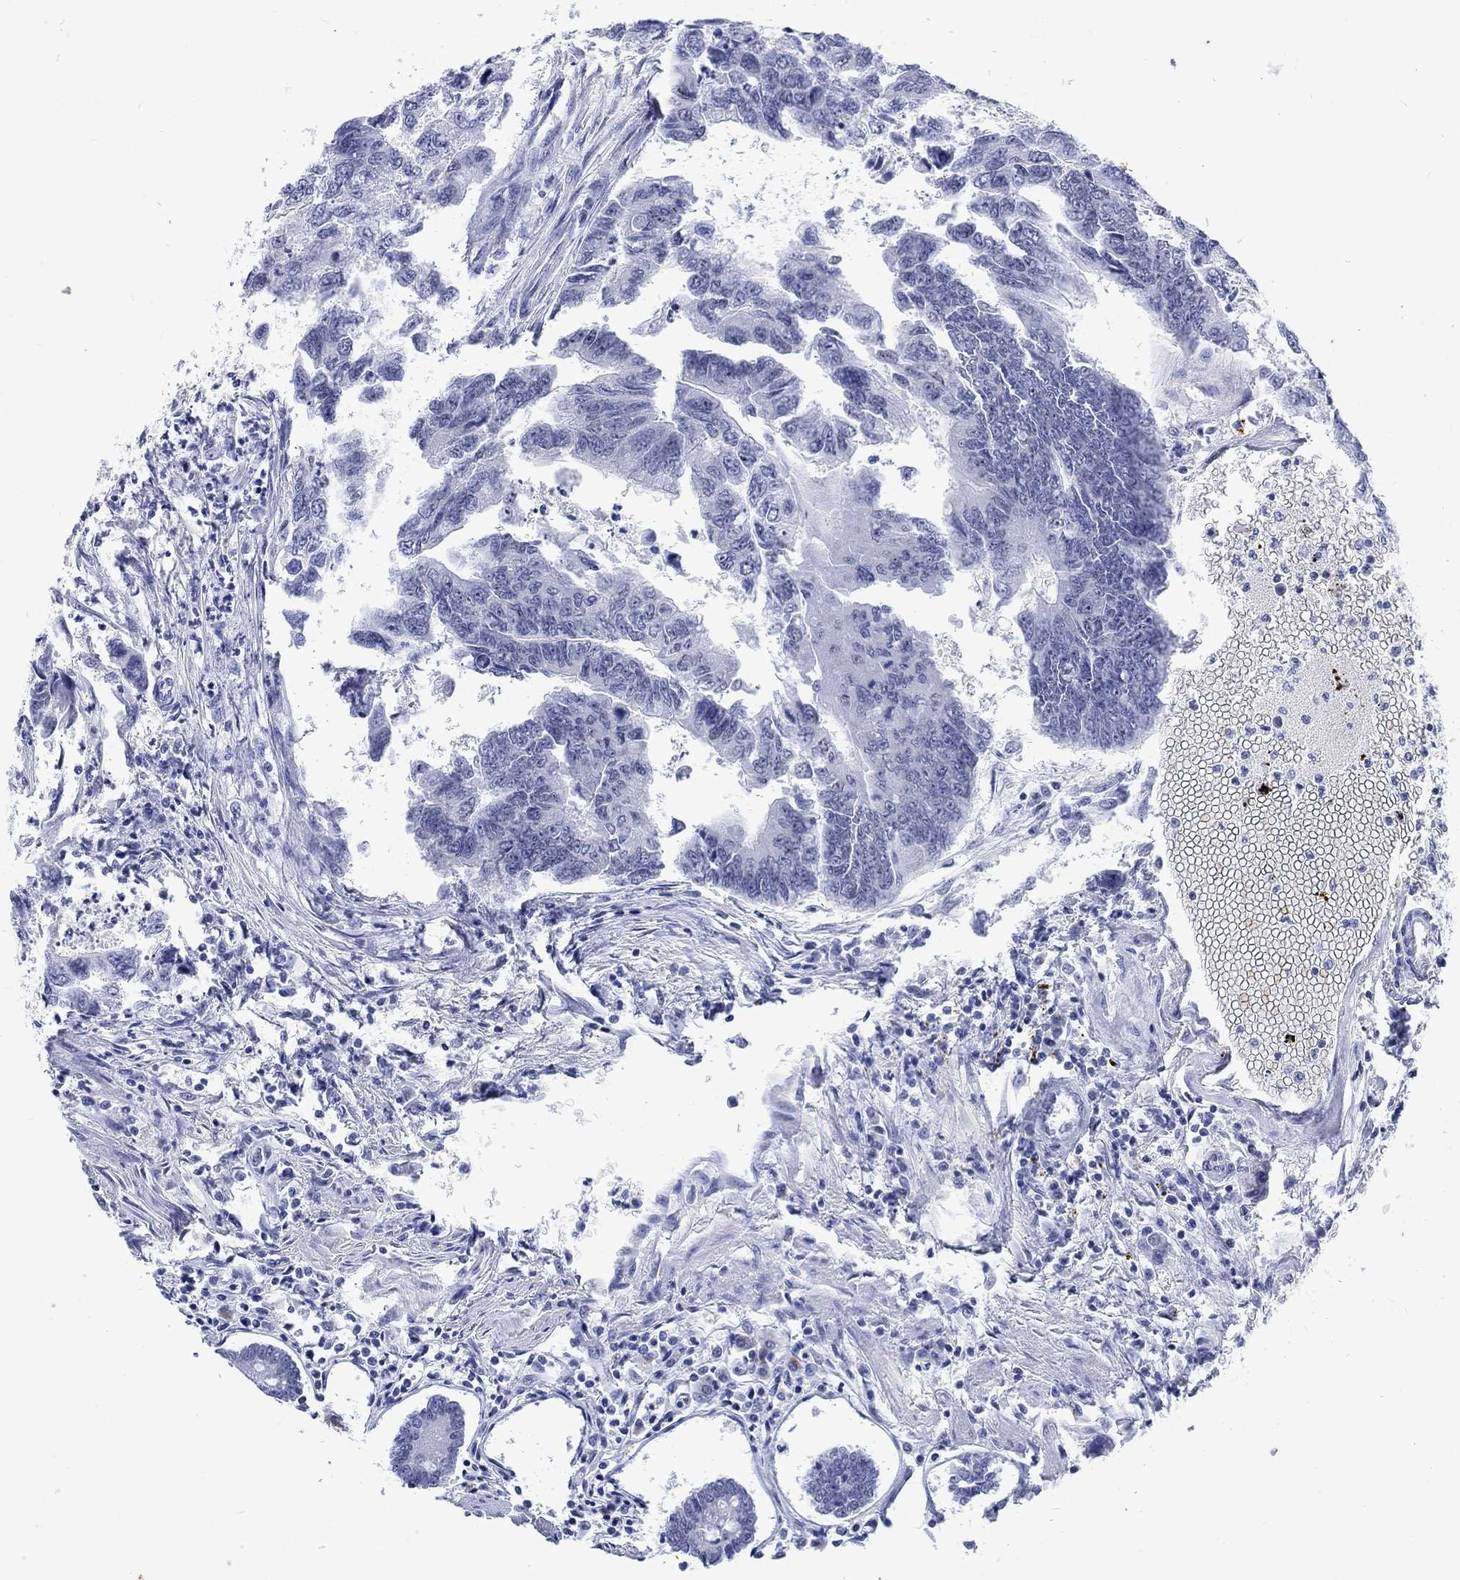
{"staining": {"intensity": "negative", "quantity": "none", "location": "none"}, "tissue": "colorectal cancer", "cell_type": "Tumor cells", "image_type": "cancer", "snomed": [{"axis": "morphology", "description": "Adenocarcinoma, NOS"}, {"axis": "topography", "description": "Colon"}], "caption": "This is an immunohistochemistry image of human colorectal adenocarcinoma. There is no expression in tumor cells.", "gene": "KRT76", "patient": {"sex": "female", "age": 65}}